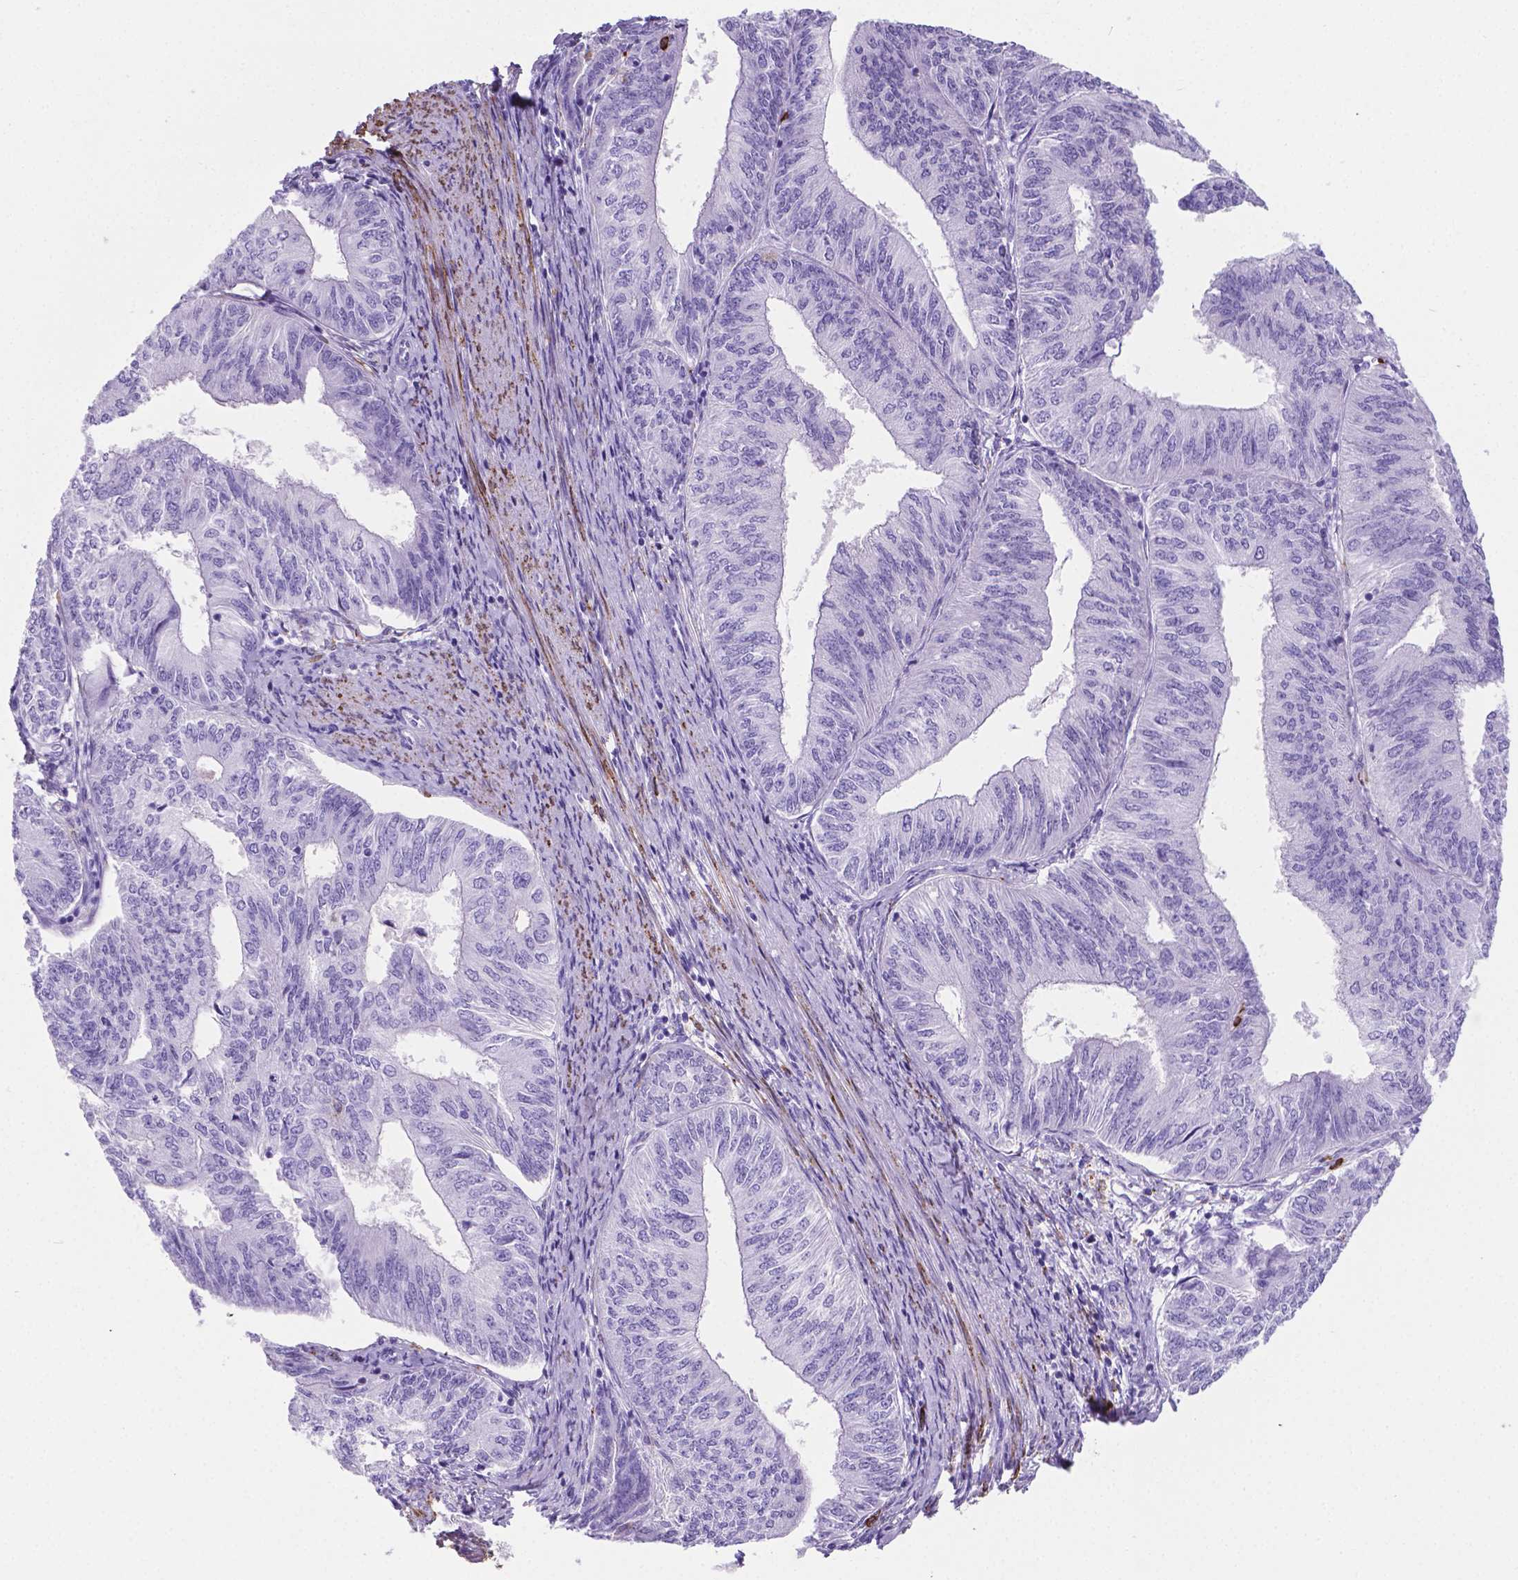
{"staining": {"intensity": "negative", "quantity": "none", "location": "none"}, "tissue": "endometrial cancer", "cell_type": "Tumor cells", "image_type": "cancer", "snomed": [{"axis": "morphology", "description": "Adenocarcinoma, NOS"}, {"axis": "topography", "description": "Endometrium"}], "caption": "A photomicrograph of endometrial adenocarcinoma stained for a protein shows no brown staining in tumor cells.", "gene": "MACF1", "patient": {"sex": "female", "age": 58}}